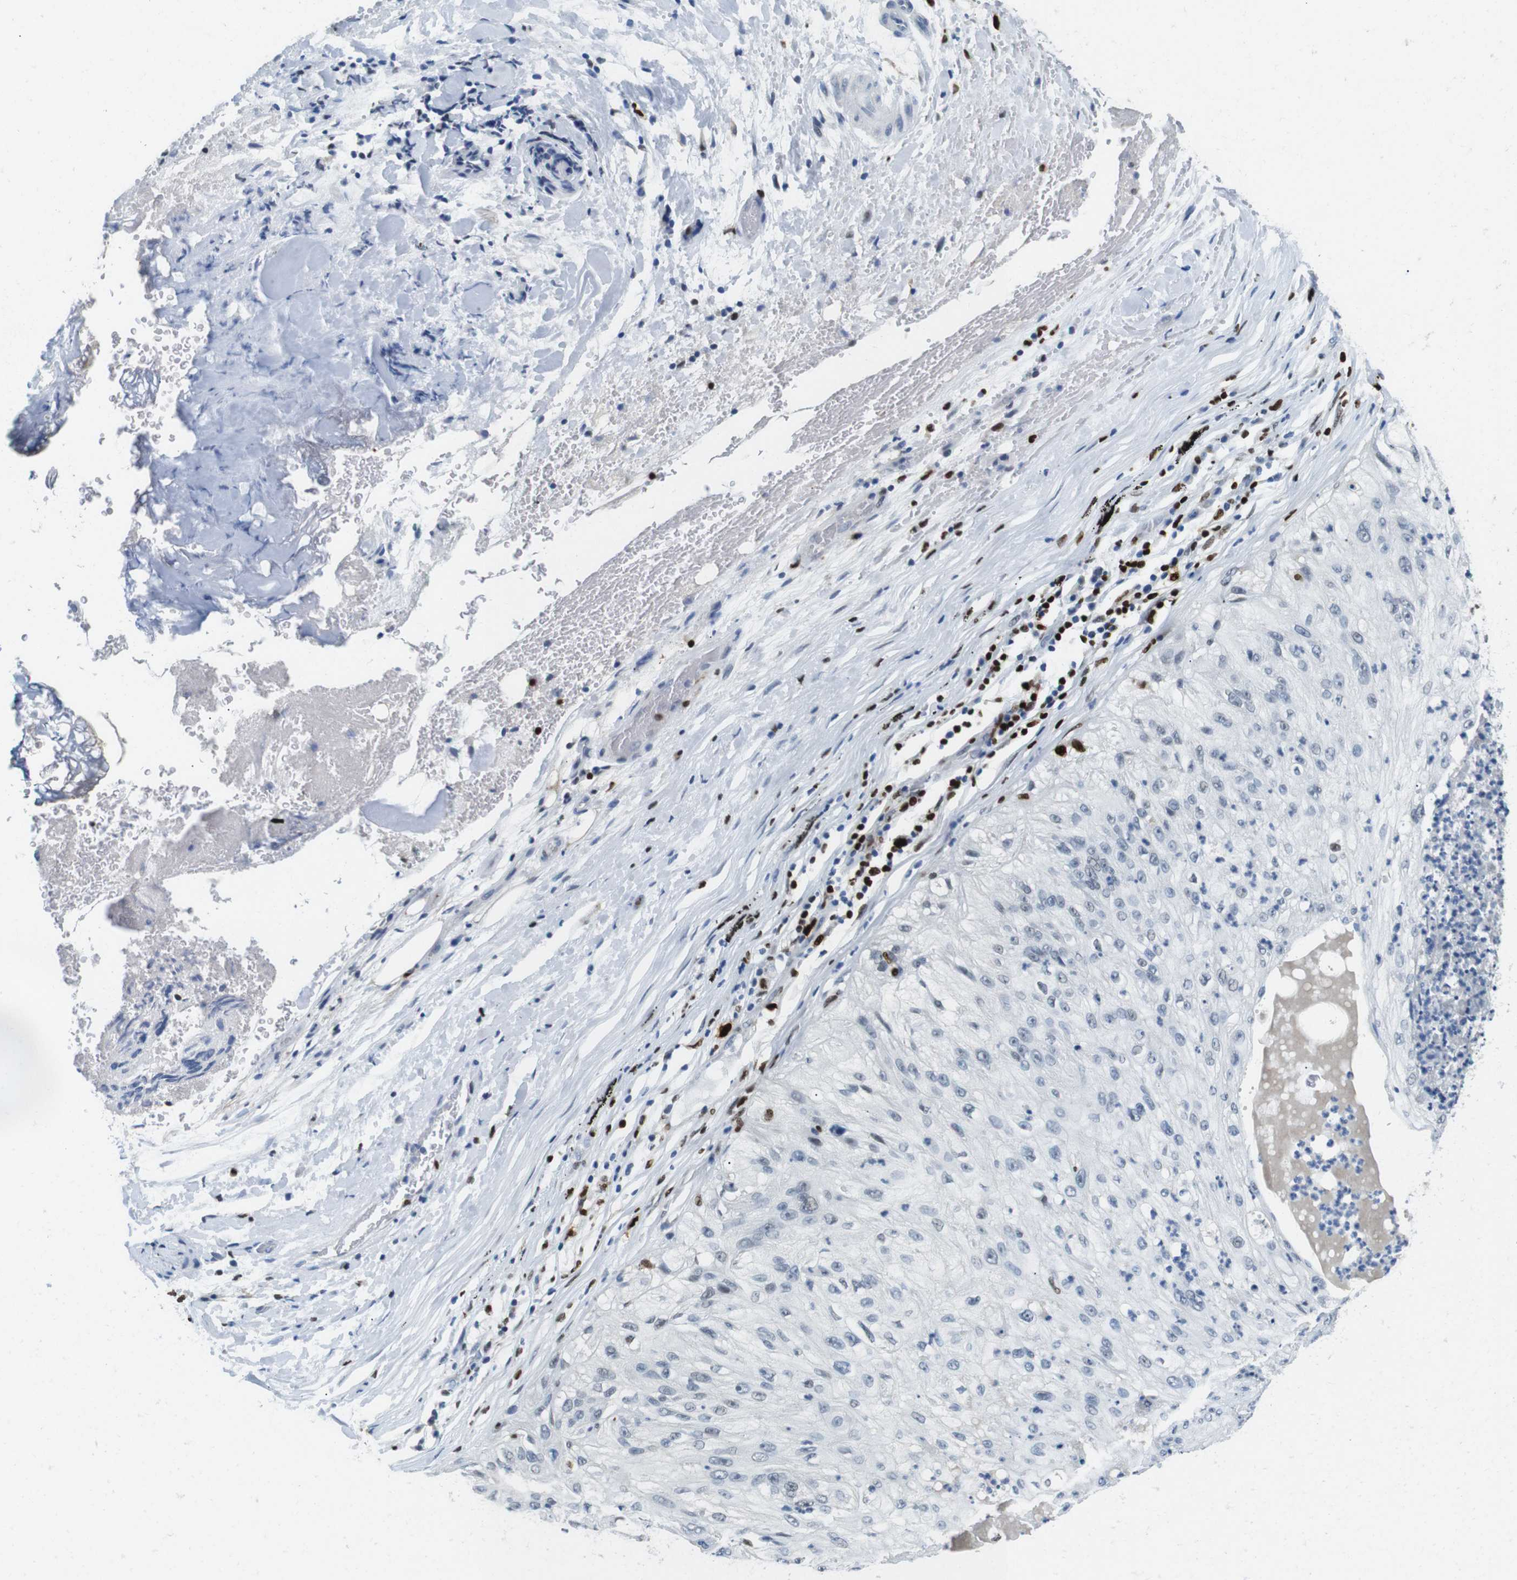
{"staining": {"intensity": "negative", "quantity": "none", "location": "none"}, "tissue": "lung cancer", "cell_type": "Tumor cells", "image_type": "cancer", "snomed": [{"axis": "morphology", "description": "Inflammation, NOS"}, {"axis": "morphology", "description": "Squamous cell carcinoma, NOS"}, {"axis": "topography", "description": "Lymph node"}, {"axis": "topography", "description": "Soft tissue"}, {"axis": "topography", "description": "Lung"}], "caption": "Tumor cells show no significant protein expression in squamous cell carcinoma (lung). (Immunohistochemistry, brightfield microscopy, high magnification).", "gene": "IRF8", "patient": {"sex": "male", "age": 66}}